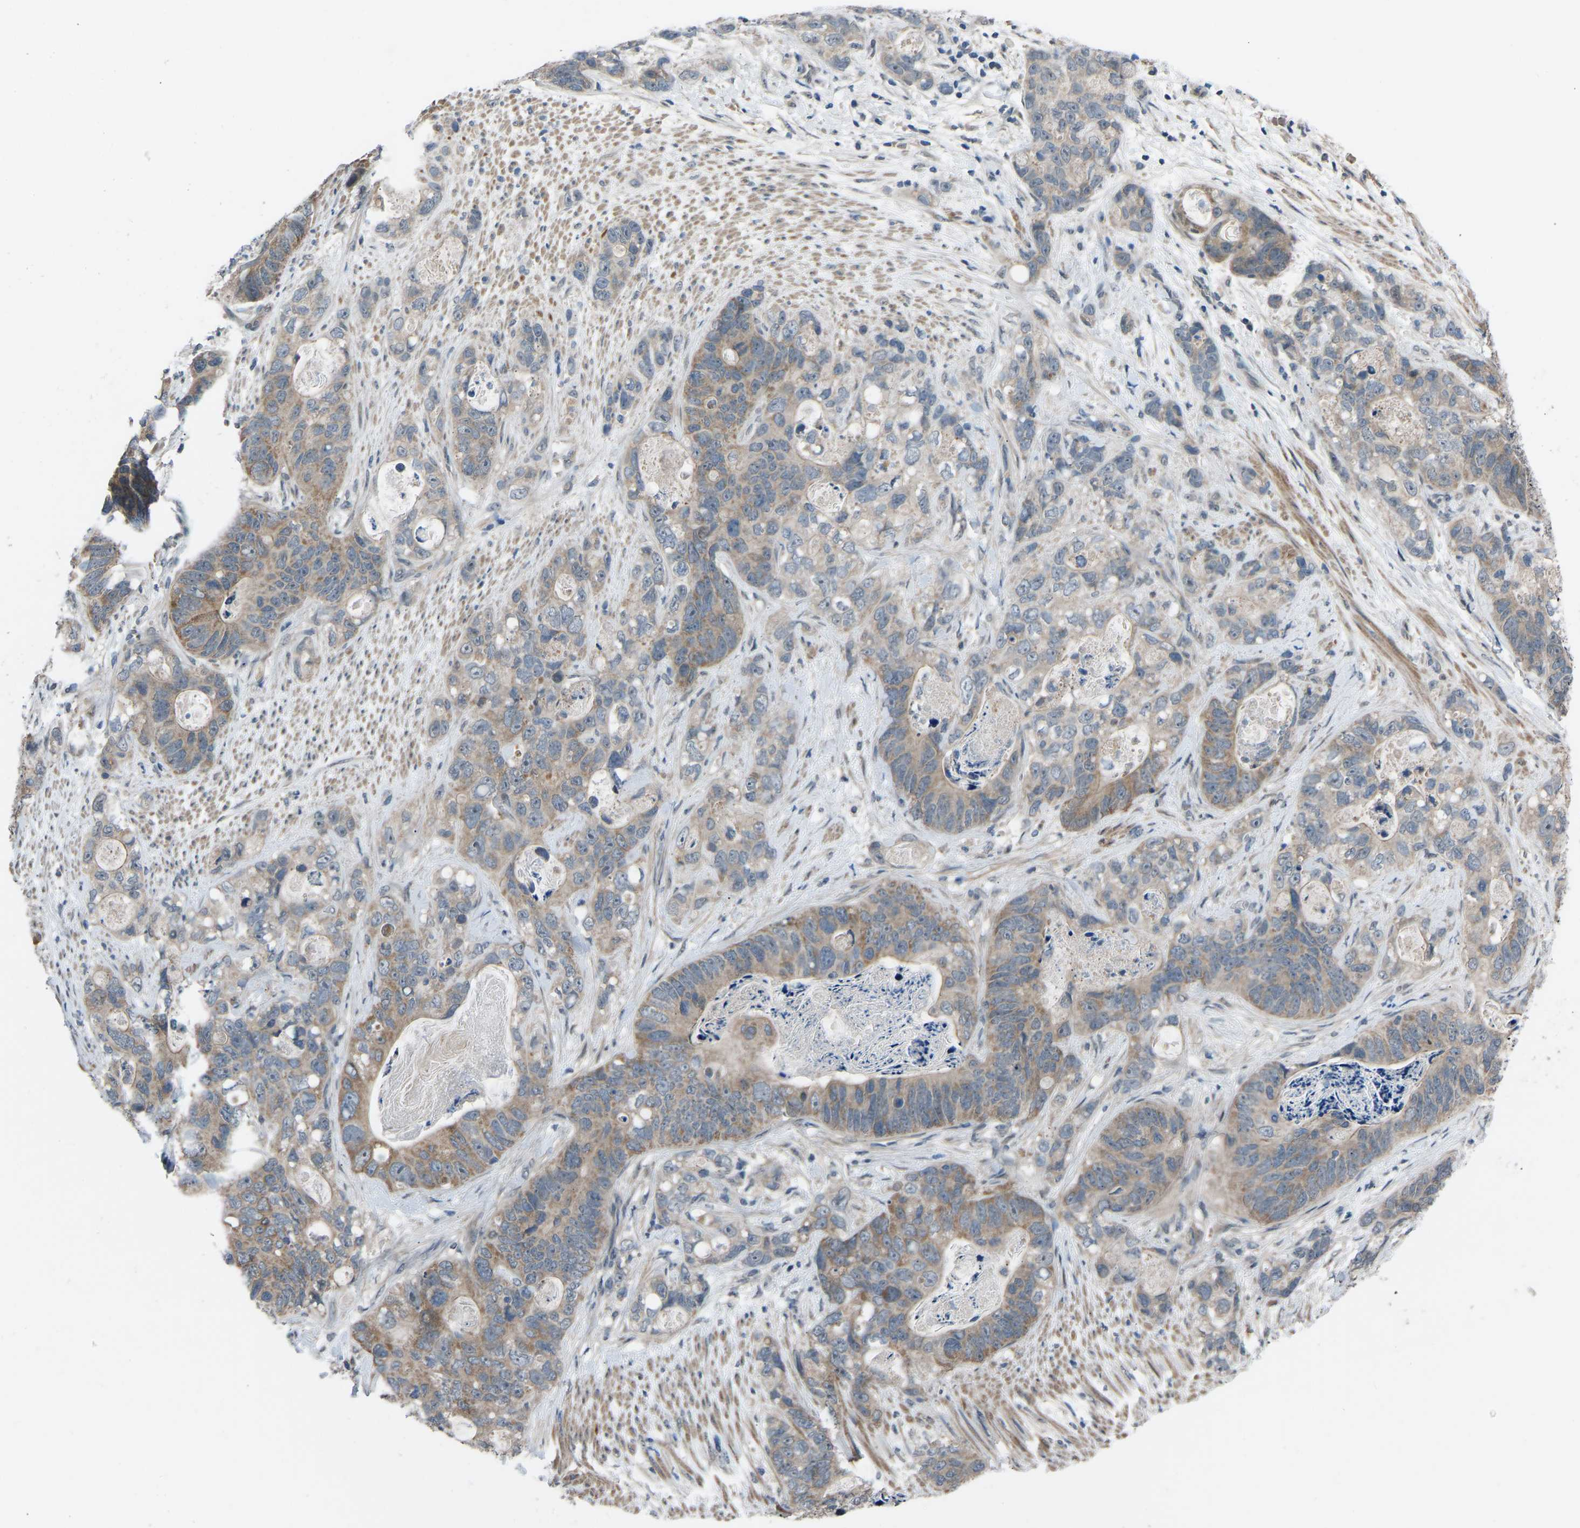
{"staining": {"intensity": "moderate", "quantity": ">75%", "location": "cytoplasmic/membranous"}, "tissue": "stomach cancer", "cell_type": "Tumor cells", "image_type": "cancer", "snomed": [{"axis": "morphology", "description": "Normal tissue, NOS"}, {"axis": "morphology", "description": "Adenocarcinoma, NOS"}, {"axis": "topography", "description": "Stomach"}], "caption": "Protein expression by immunohistochemistry displays moderate cytoplasmic/membranous positivity in about >75% of tumor cells in stomach cancer (adenocarcinoma). (Brightfield microscopy of DAB IHC at high magnification).", "gene": "CDK2AP1", "patient": {"sex": "female", "age": 89}}